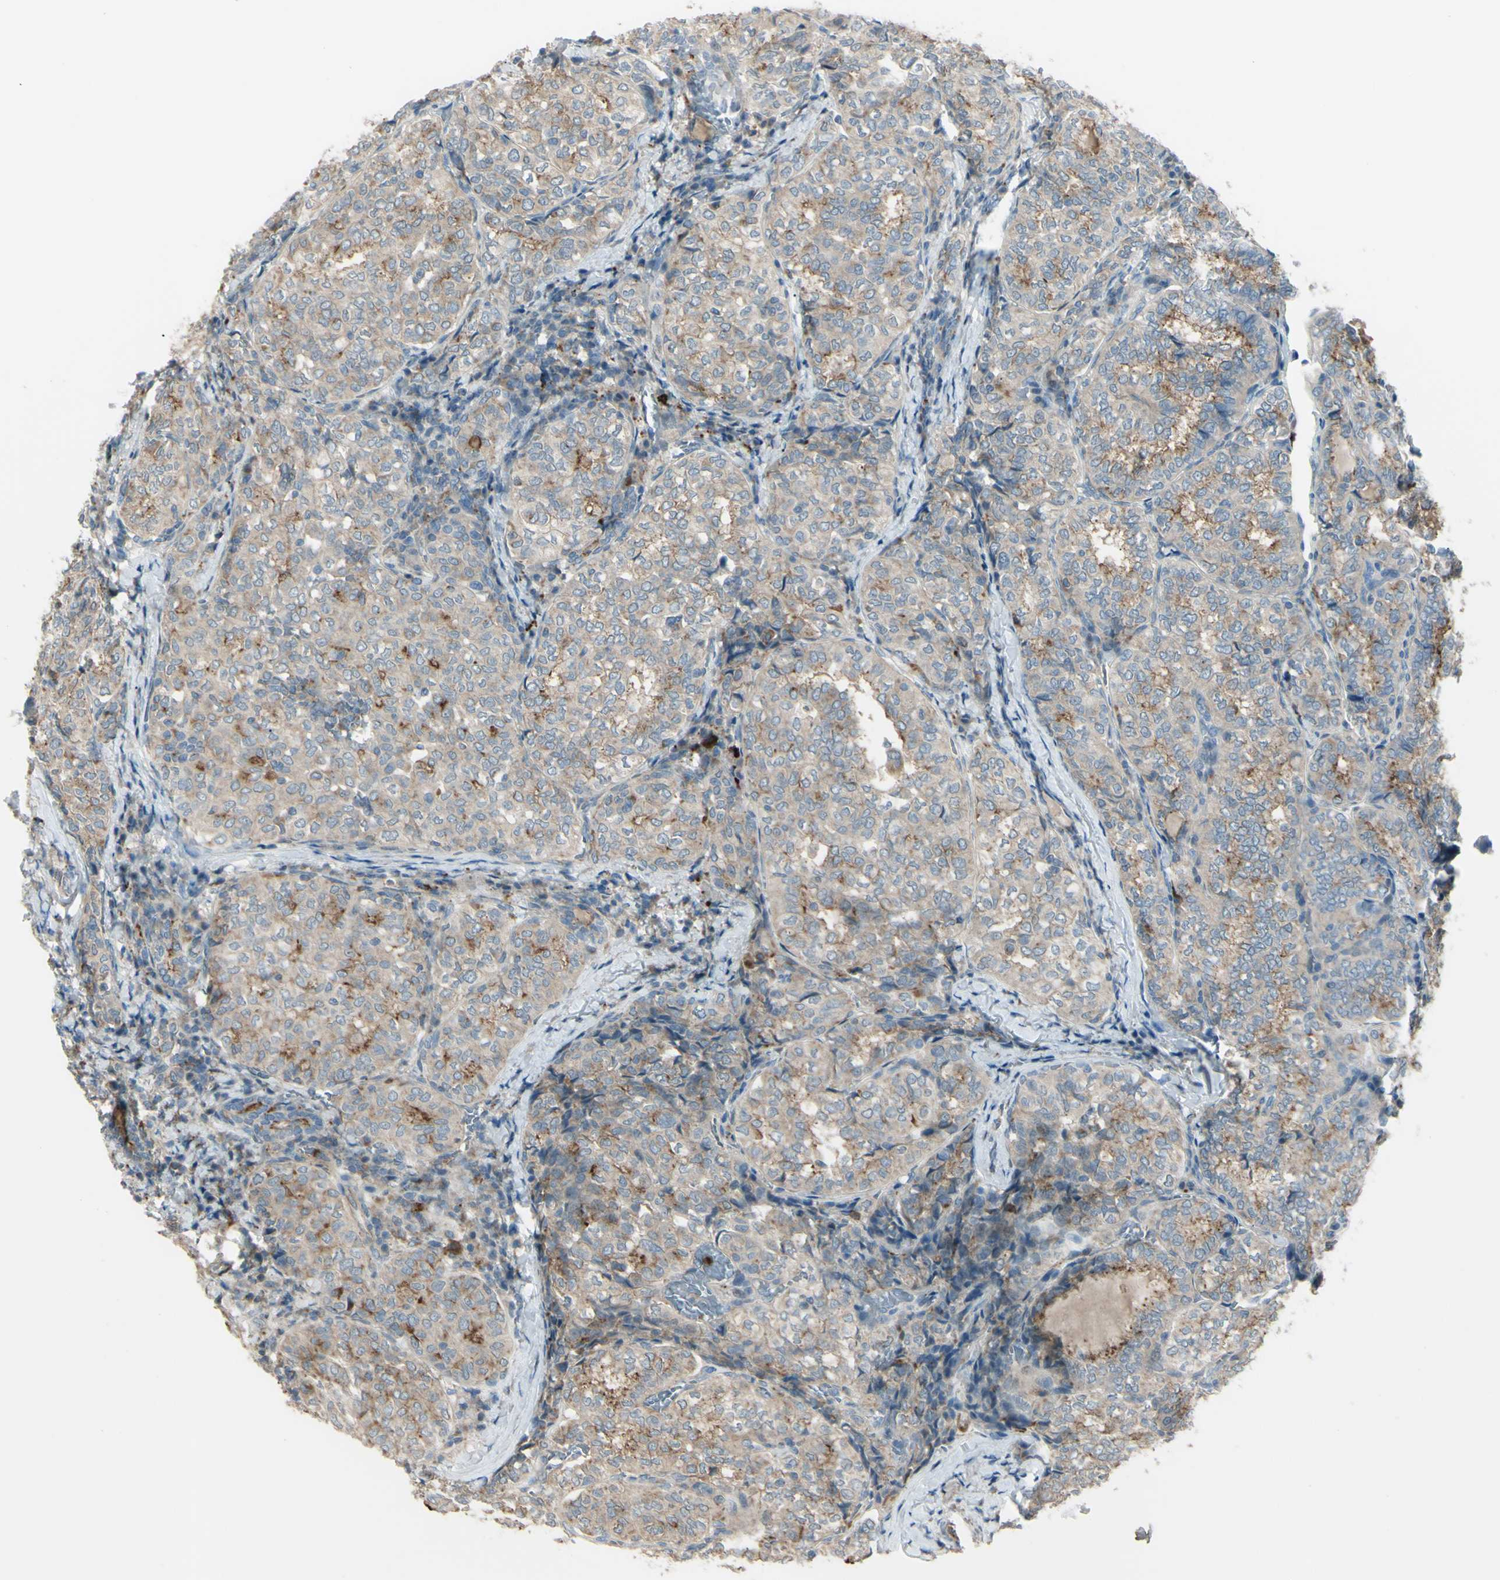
{"staining": {"intensity": "moderate", "quantity": ">75%", "location": "cytoplasmic/membranous"}, "tissue": "thyroid cancer", "cell_type": "Tumor cells", "image_type": "cancer", "snomed": [{"axis": "morphology", "description": "Normal tissue, NOS"}, {"axis": "morphology", "description": "Papillary adenocarcinoma, NOS"}, {"axis": "topography", "description": "Thyroid gland"}], "caption": "Approximately >75% of tumor cells in human papillary adenocarcinoma (thyroid) show moderate cytoplasmic/membranous protein positivity as visualized by brown immunohistochemical staining.", "gene": "LMTK2", "patient": {"sex": "female", "age": 30}}